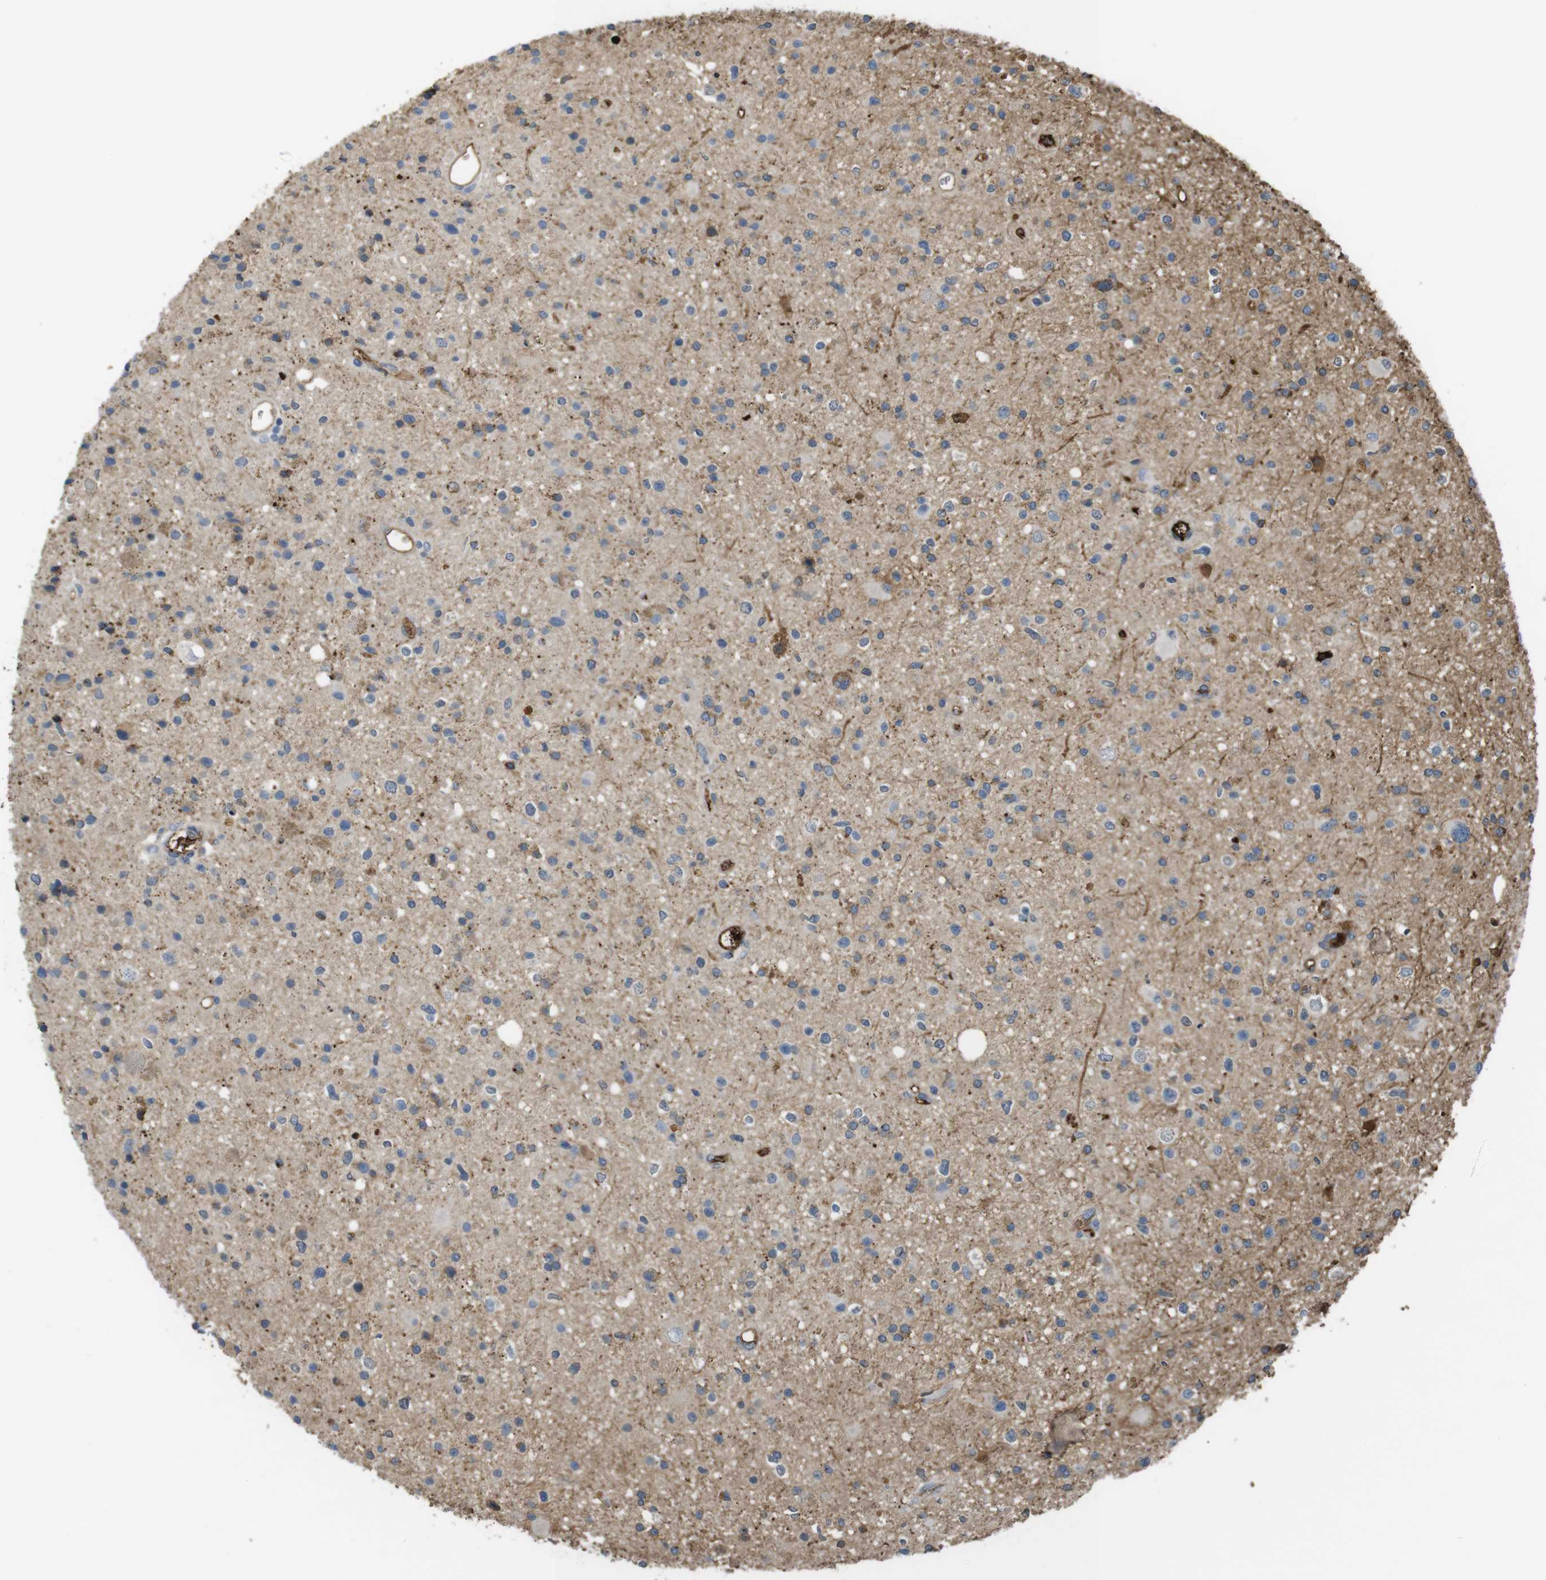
{"staining": {"intensity": "moderate", "quantity": "<25%", "location": "cytoplasmic/membranous"}, "tissue": "glioma", "cell_type": "Tumor cells", "image_type": "cancer", "snomed": [{"axis": "morphology", "description": "Glioma, malignant, High grade"}, {"axis": "topography", "description": "Brain"}], "caption": "Tumor cells exhibit low levels of moderate cytoplasmic/membranous staining in approximately <25% of cells in high-grade glioma (malignant).", "gene": "LTBP4", "patient": {"sex": "male", "age": 33}}